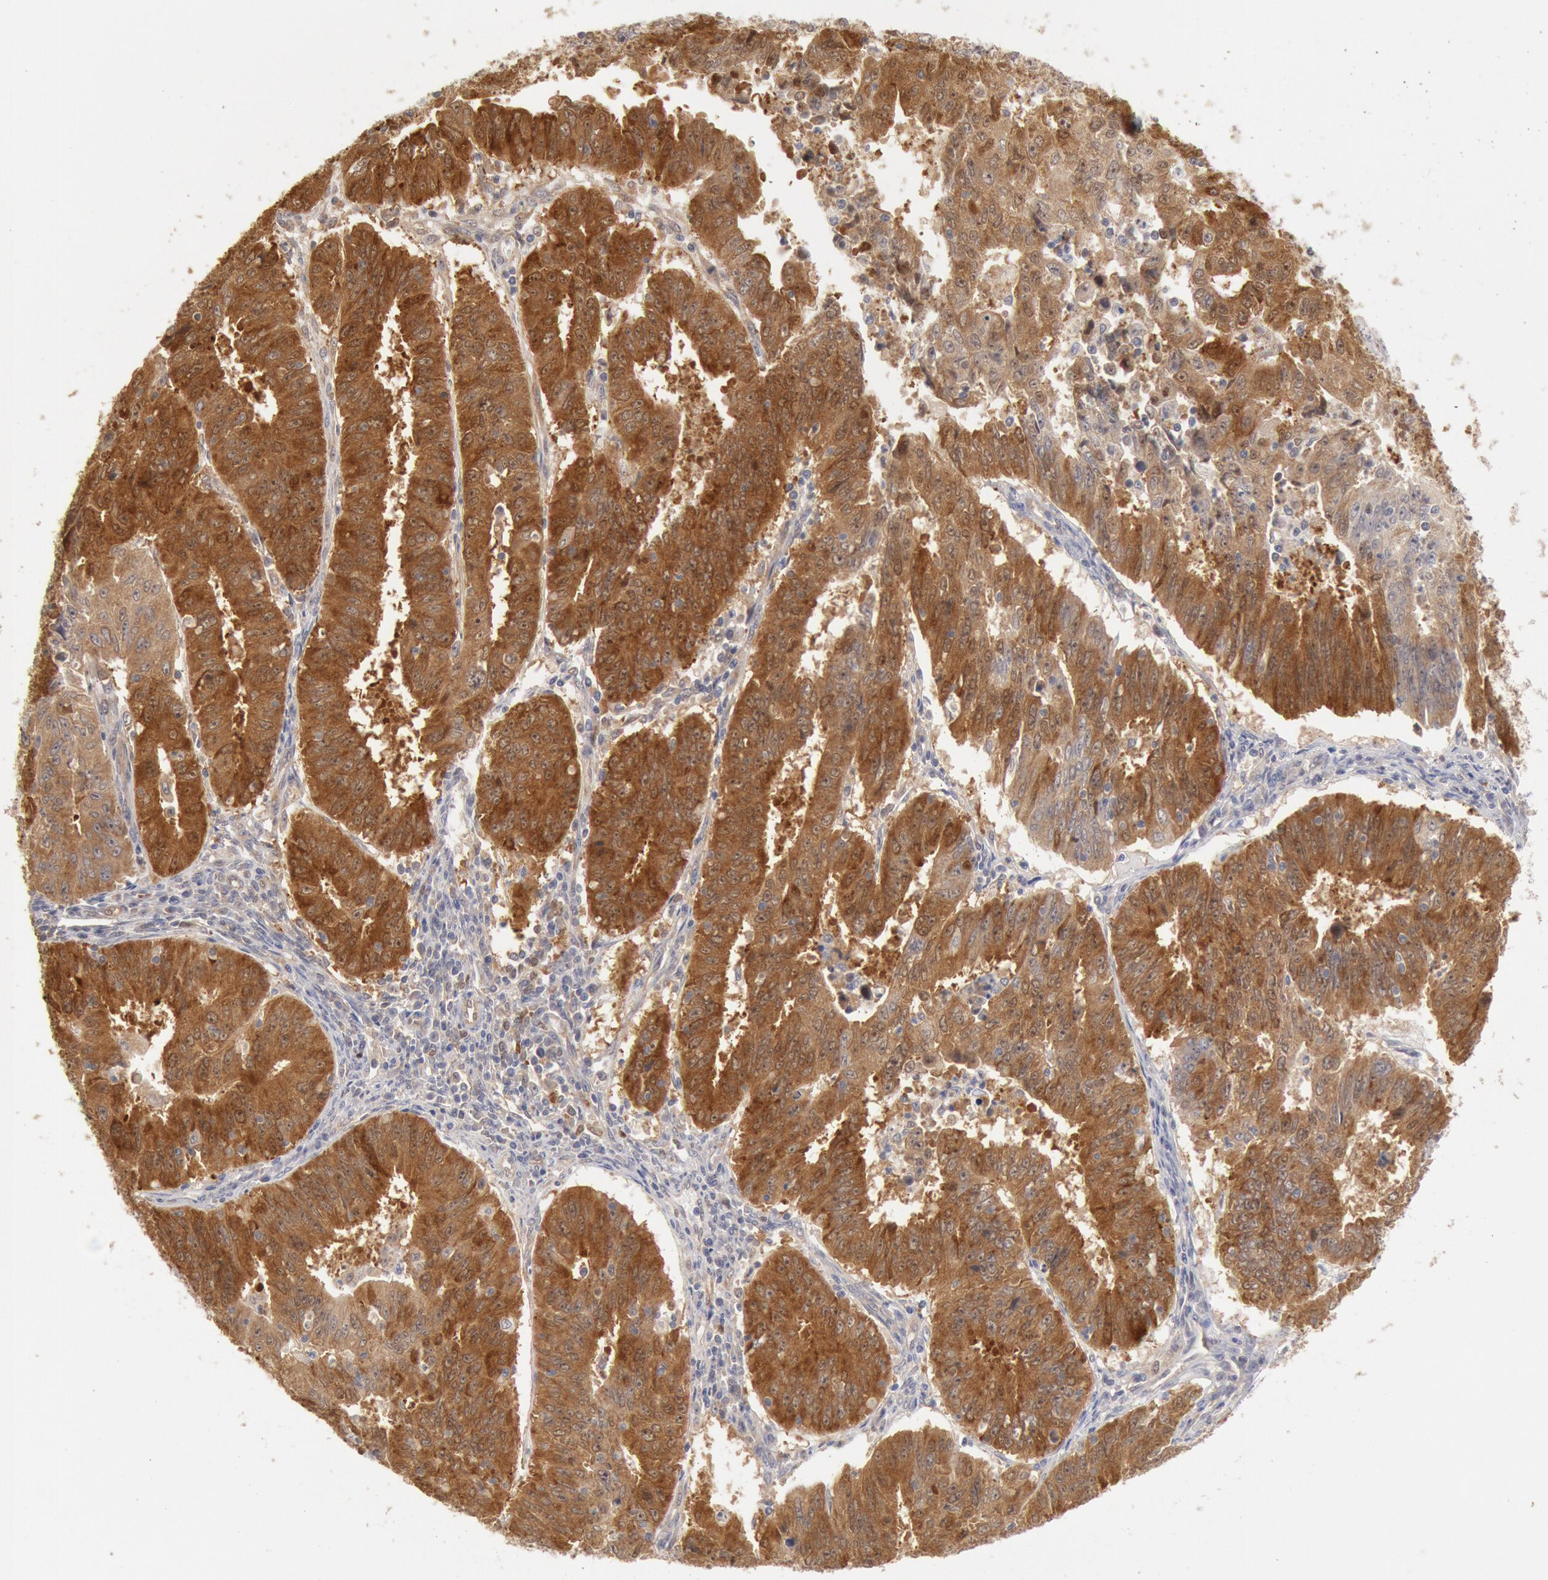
{"staining": {"intensity": "moderate", "quantity": ">75%", "location": "cytoplasmic/membranous"}, "tissue": "endometrial cancer", "cell_type": "Tumor cells", "image_type": "cancer", "snomed": [{"axis": "morphology", "description": "Adenocarcinoma, NOS"}, {"axis": "topography", "description": "Endometrium"}], "caption": "This image displays immunohistochemistry (IHC) staining of human endometrial cancer (adenocarcinoma), with medium moderate cytoplasmic/membranous staining in approximately >75% of tumor cells.", "gene": "DNAJA1", "patient": {"sex": "female", "age": 42}}